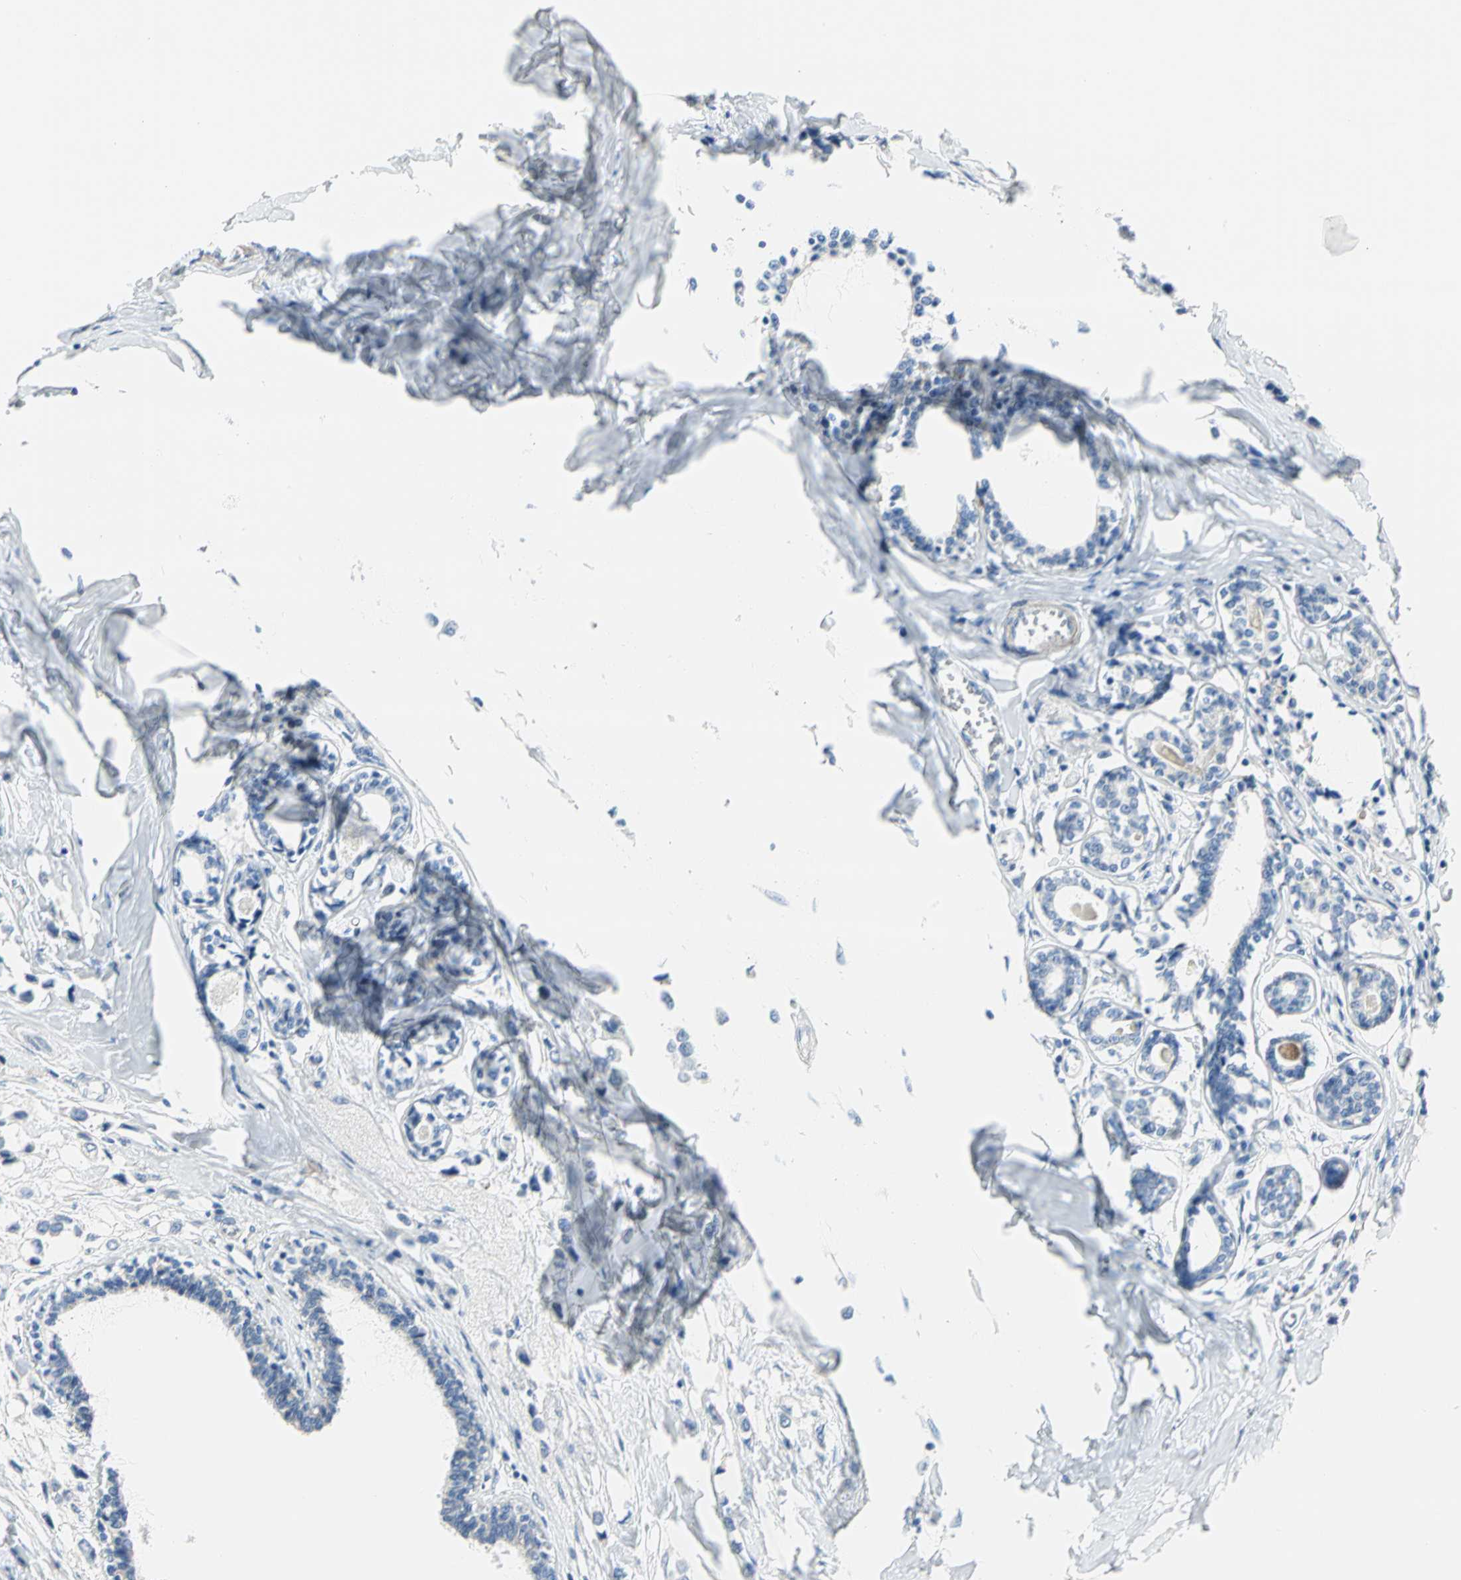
{"staining": {"intensity": "negative", "quantity": "none", "location": "none"}, "tissue": "breast cancer", "cell_type": "Tumor cells", "image_type": "cancer", "snomed": [{"axis": "morphology", "description": "Lobular carcinoma"}, {"axis": "topography", "description": "Breast"}], "caption": "This is an immunohistochemistry photomicrograph of lobular carcinoma (breast). There is no expression in tumor cells.", "gene": "ALOX15", "patient": {"sex": "female", "age": 51}}